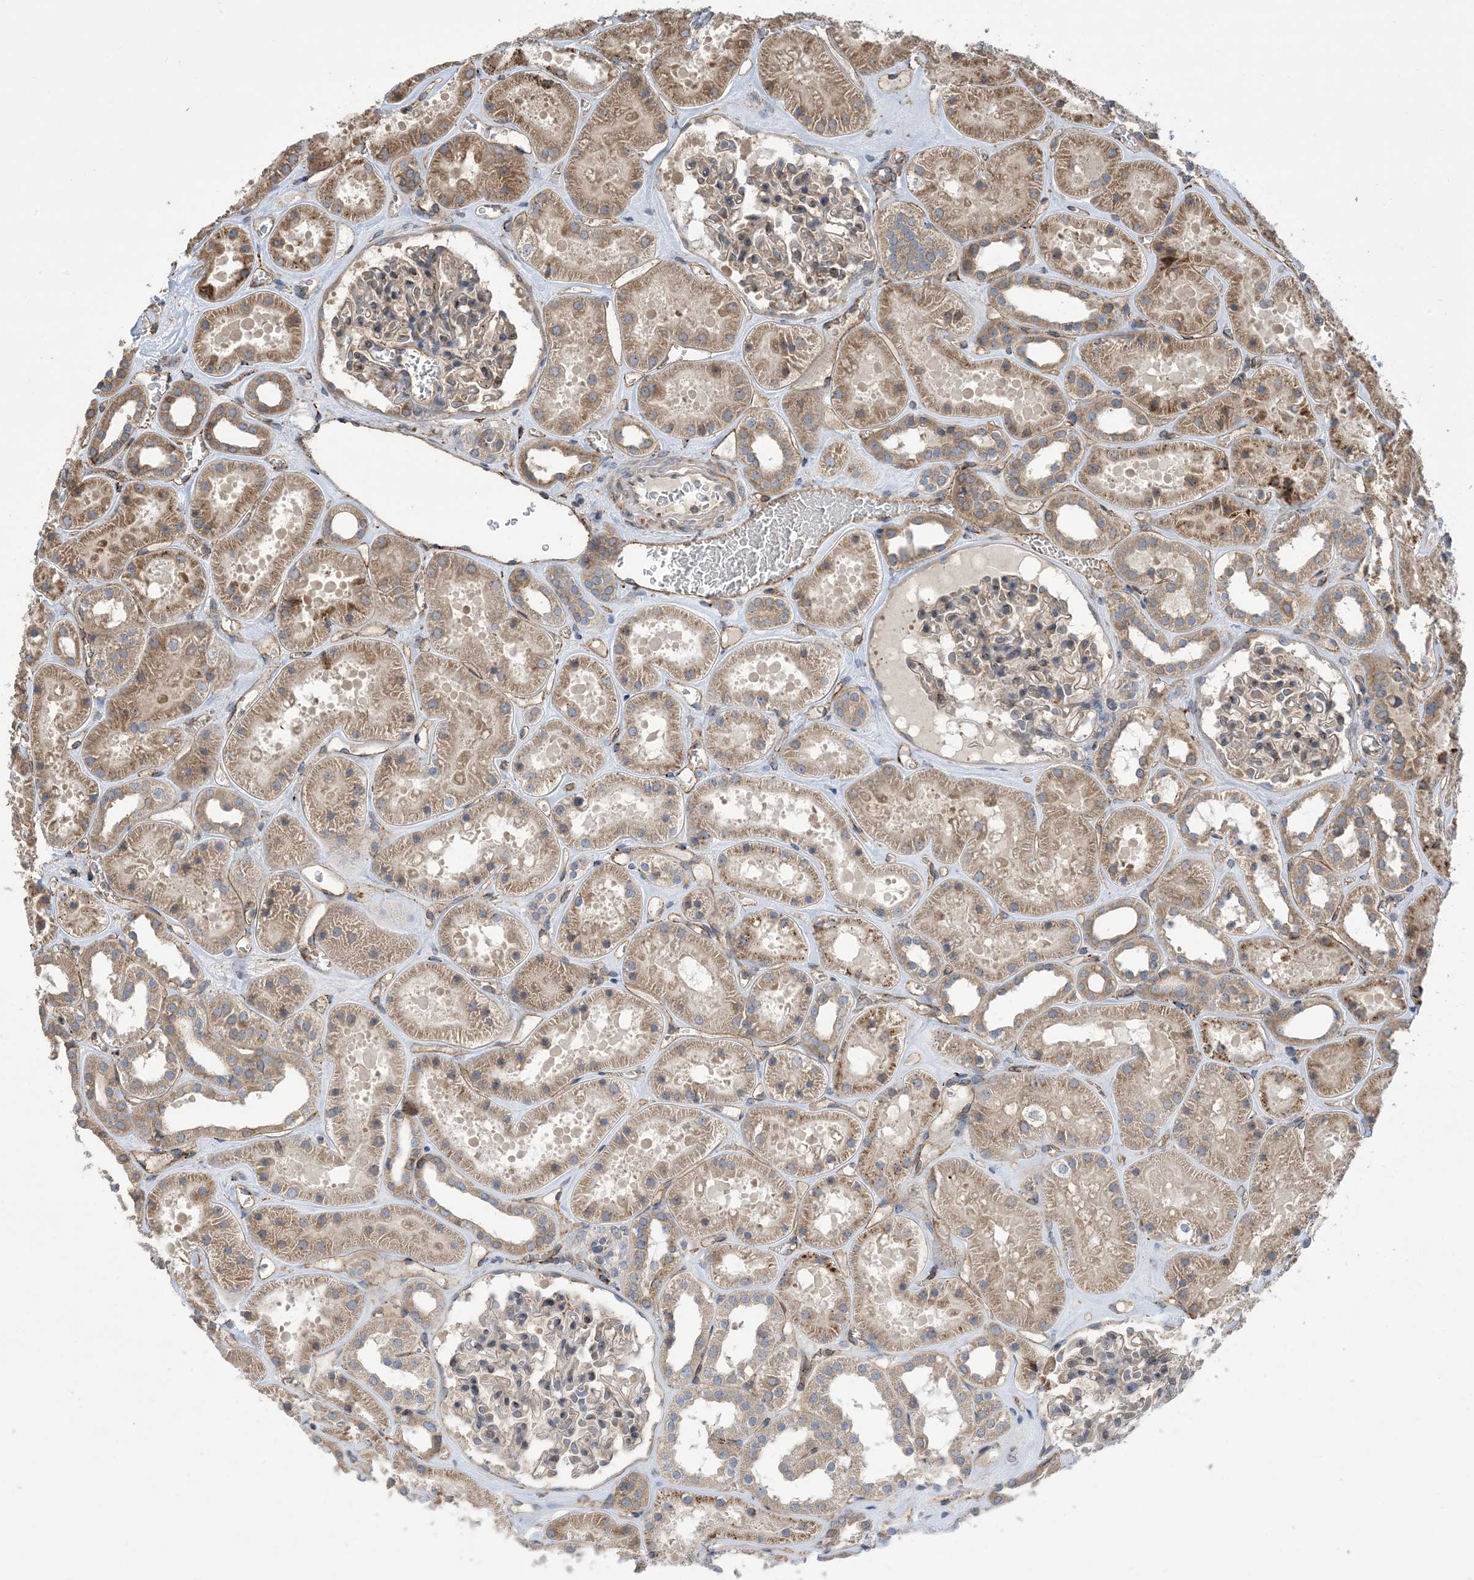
{"staining": {"intensity": "weak", "quantity": ">75%", "location": "cytoplasmic/membranous"}, "tissue": "kidney", "cell_type": "Cells in glomeruli", "image_type": "normal", "snomed": [{"axis": "morphology", "description": "Normal tissue, NOS"}, {"axis": "topography", "description": "Kidney"}], "caption": "Protein staining by immunohistochemistry (IHC) shows weak cytoplasmic/membranous staining in about >75% of cells in glomeruli in unremarkable kidney.", "gene": "CLEC16A", "patient": {"sex": "female", "age": 41}}